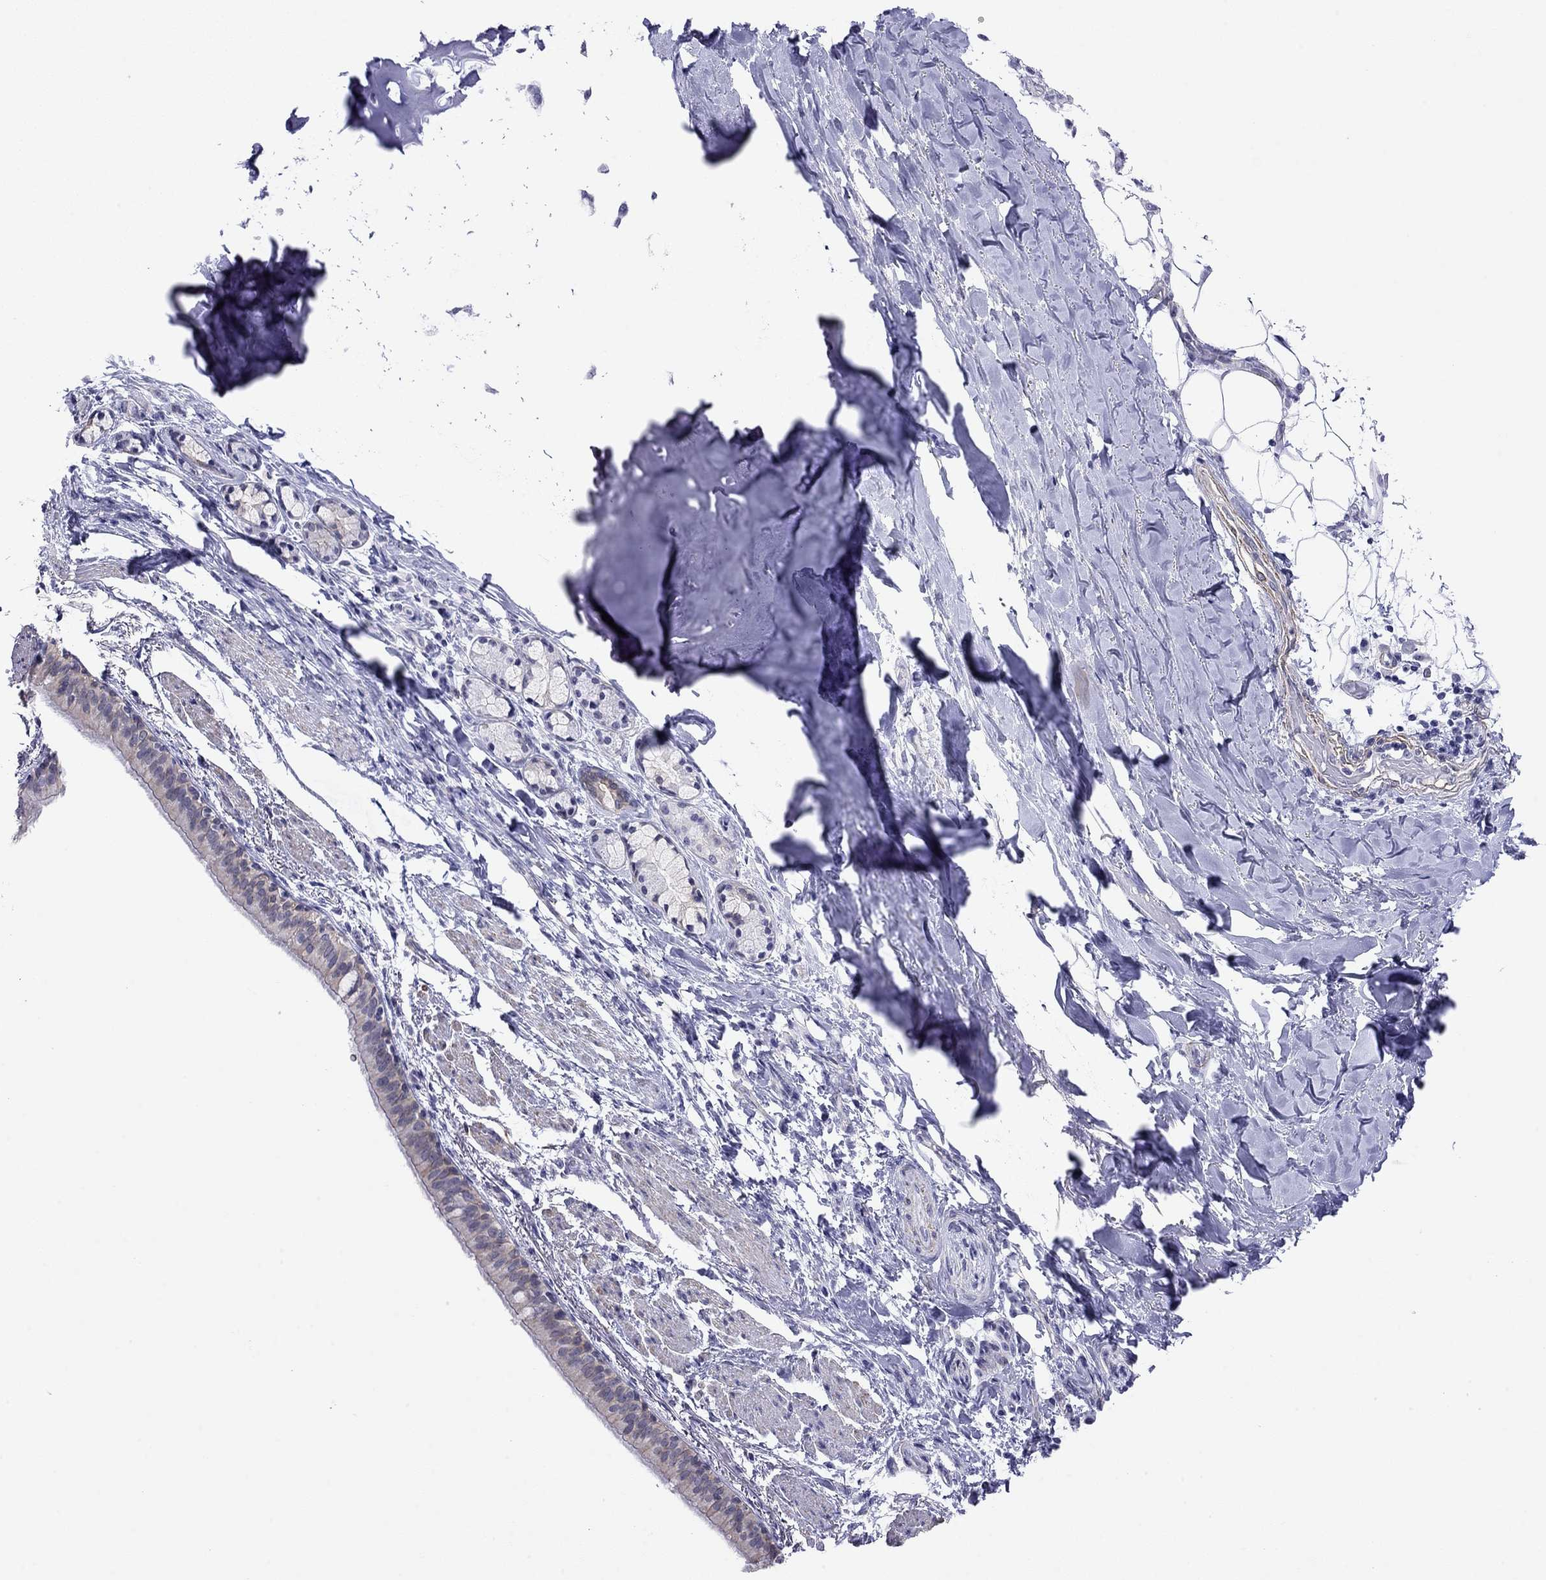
{"staining": {"intensity": "weak", "quantity": "<25%", "location": "cytoplasmic/membranous"}, "tissue": "bronchus", "cell_type": "Respiratory epithelial cells", "image_type": "normal", "snomed": [{"axis": "morphology", "description": "Normal tissue, NOS"}, {"axis": "morphology", "description": "Squamous cell carcinoma, NOS"}, {"axis": "topography", "description": "Bronchus"}, {"axis": "topography", "description": "Lung"}], "caption": "DAB immunohistochemical staining of benign bronchus exhibits no significant expression in respiratory epithelial cells. (Brightfield microscopy of DAB immunohistochemistry at high magnification).", "gene": "MYMX", "patient": {"sex": "male", "age": 69}}